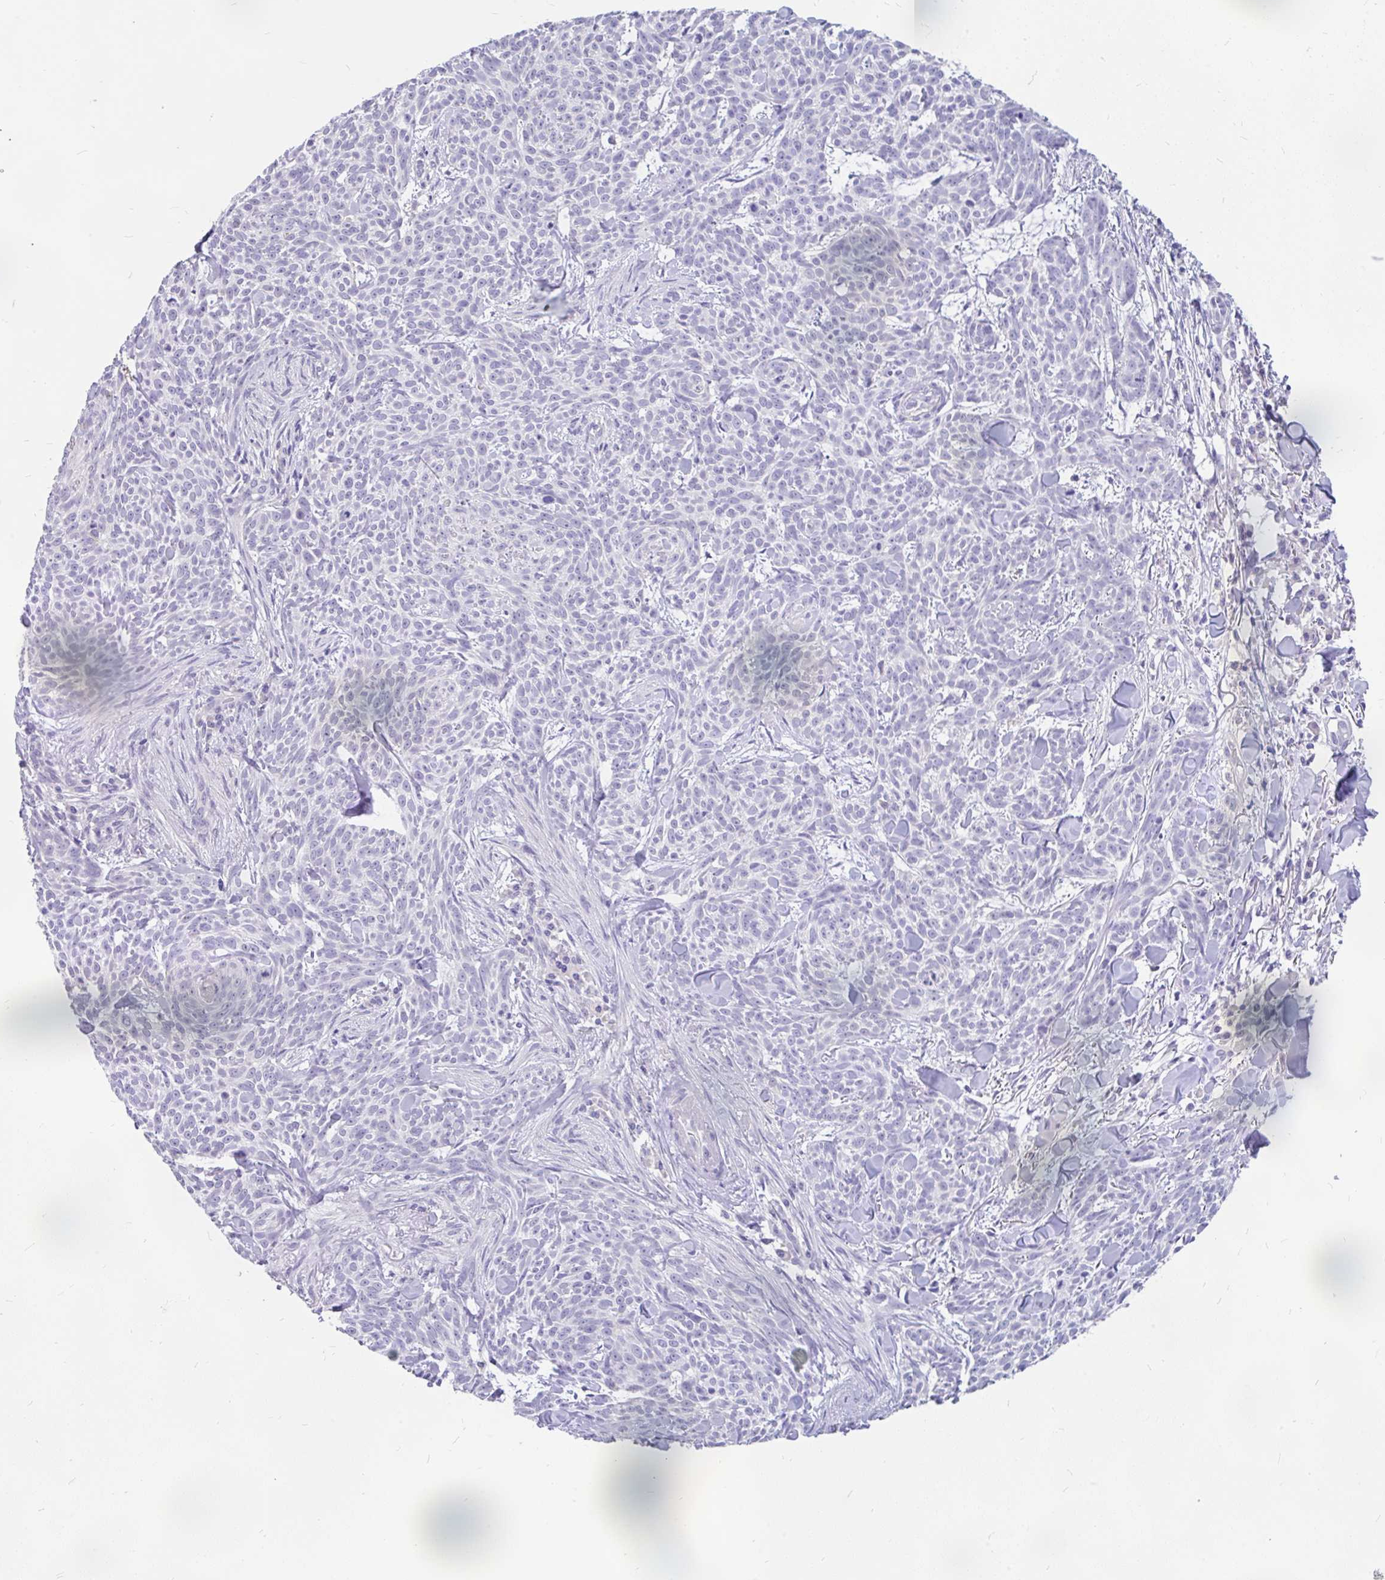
{"staining": {"intensity": "negative", "quantity": "none", "location": "none"}, "tissue": "skin cancer", "cell_type": "Tumor cells", "image_type": "cancer", "snomed": [{"axis": "morphology", "description": "Basal cell carcinoma"}, {"axis": "topography", "description": "Skin"}], "caption": "Immunohistochemical staining of human skin cancer shows no significant expression in tumor cells.", "gene": "INTS5", "patient": {"sex": "female", "age": 93}}